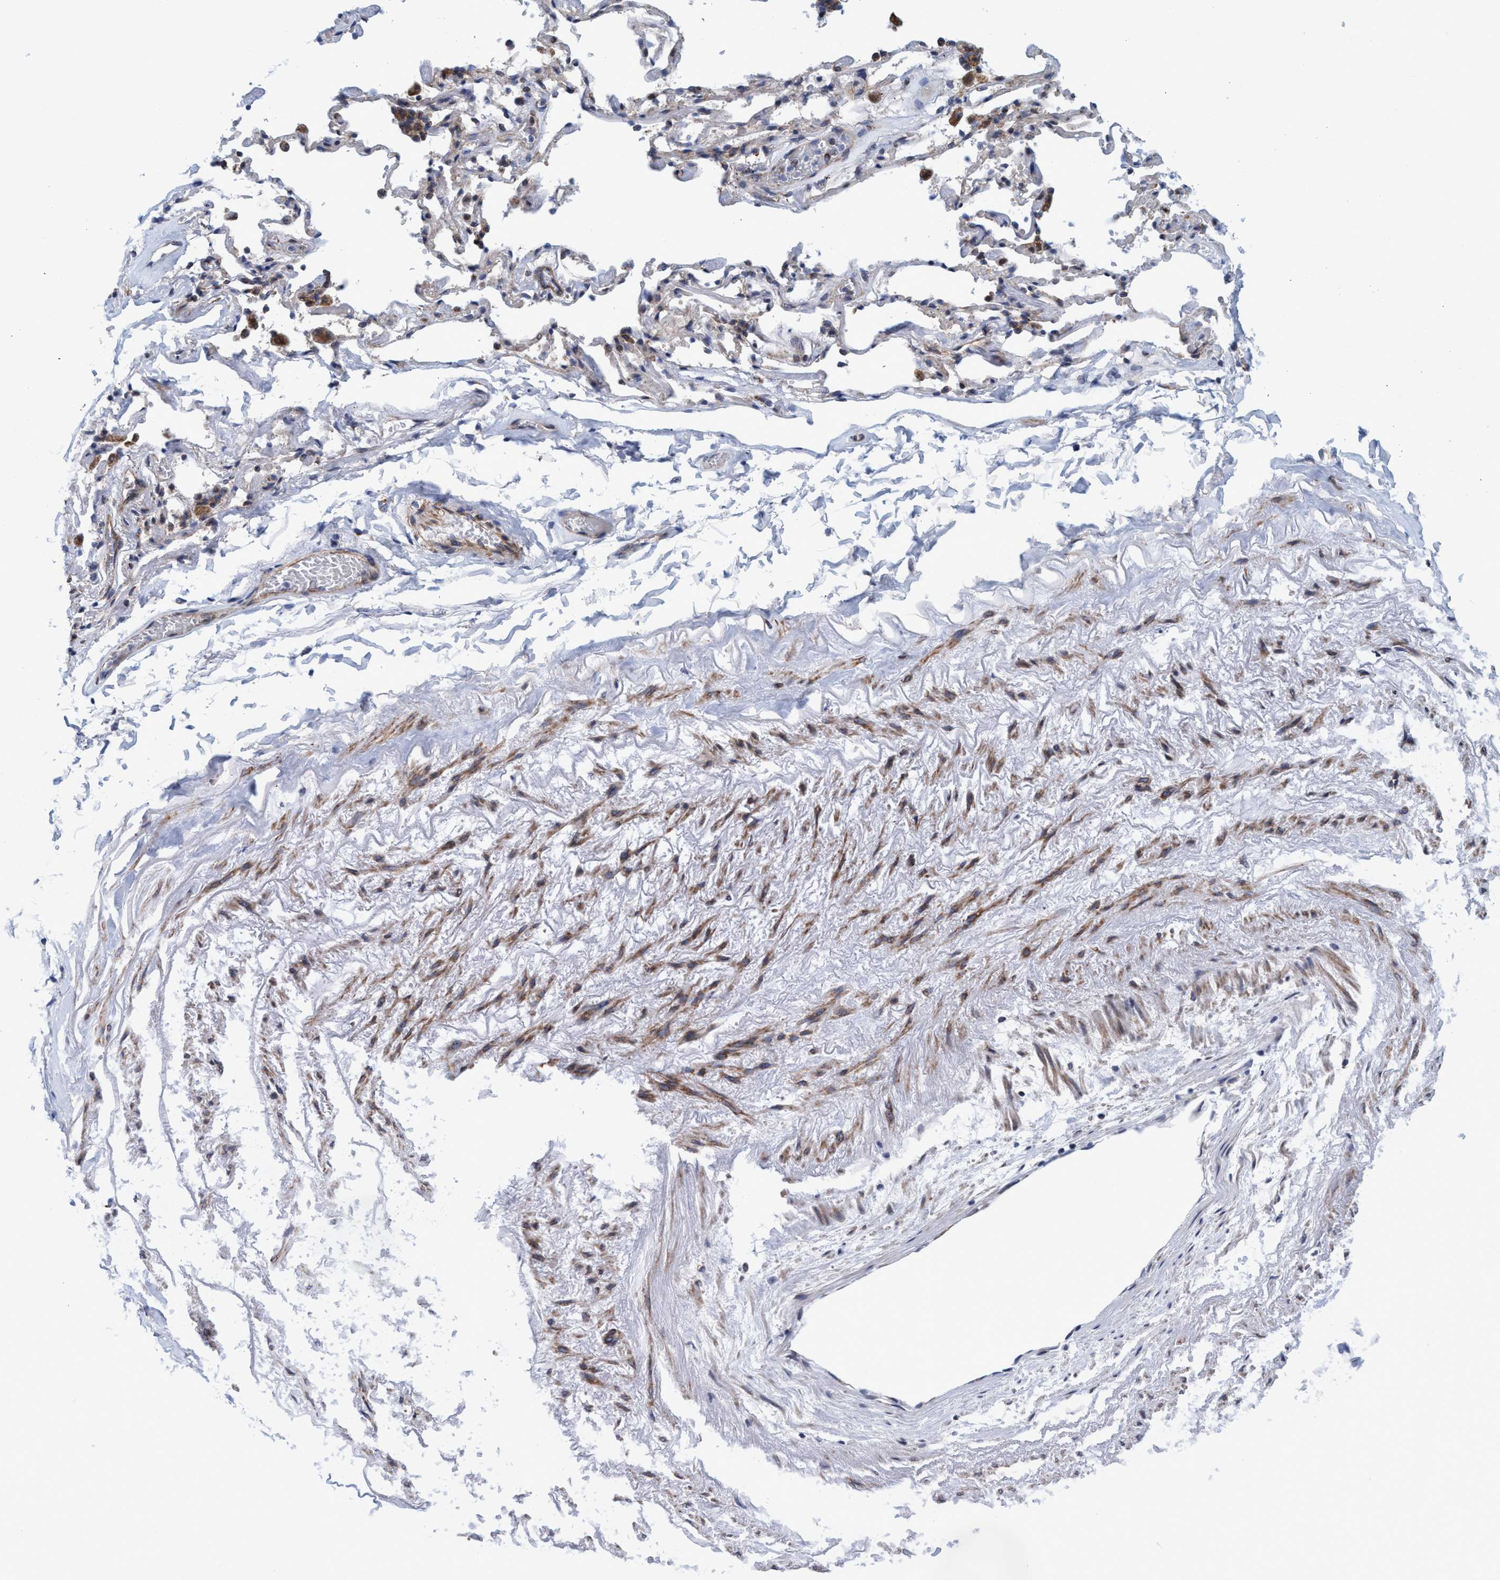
{"staining": {"intensity": "negative", "quantity": "none", "location": "none"}, "tissue": "adipose tissue", "cell_type": "Adipocytes", "image_type": "normal", "snomed": [{"axis": "morphology", "description": "Normal tissue, NOS"}, {"axis": "topography", "description": "Cartilage tissue"}, {"axis": "topography", "description": "Lung"}], "caption": "Protein analysis of normal adipose tissue displays no significant positivity in adipocytes.", "gene": "POLR1F", "patient": {"sex": "female", "age": 77}}